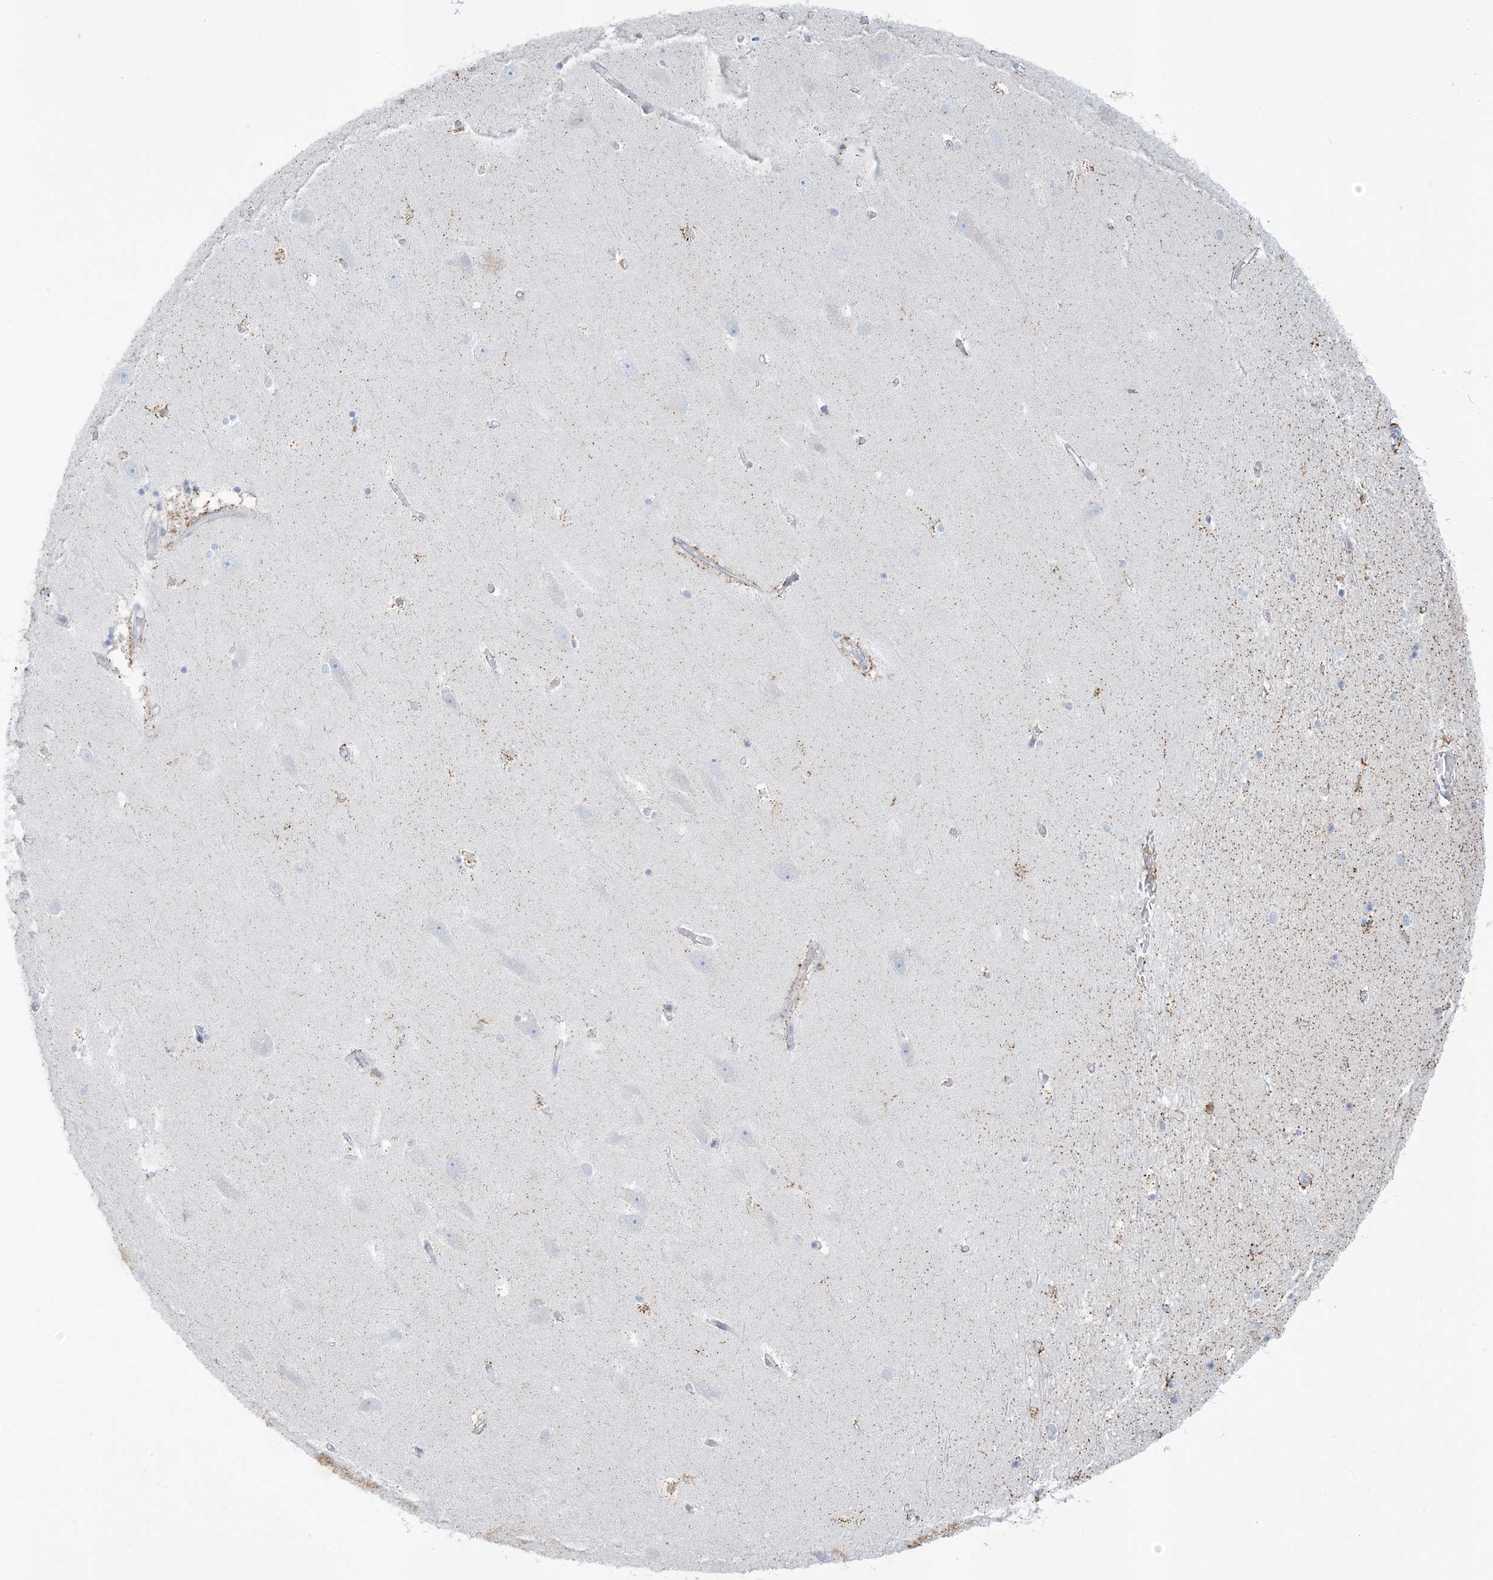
{"staining": {"intensity": "negative", "quantity": "none", "location": "none"}, "tissue": "hippocampus", "cell_type": "Glial cells", "image_type": "normal", "snomed": [{"axis": "morphology", "description": "Normal tissue, NOS"}, {"axis": "topography", "description": "Hippocampus"}], "caption": "Immunohistochemistry (IHC) image of benign hippocampus: human hippocampus stained with DAB (3,3'-diaminobenzidine) exhibits no significant protein staining in glial cells.", "gene": "ZDHHC4", "patient": {"sex": "male", "age": 45}}